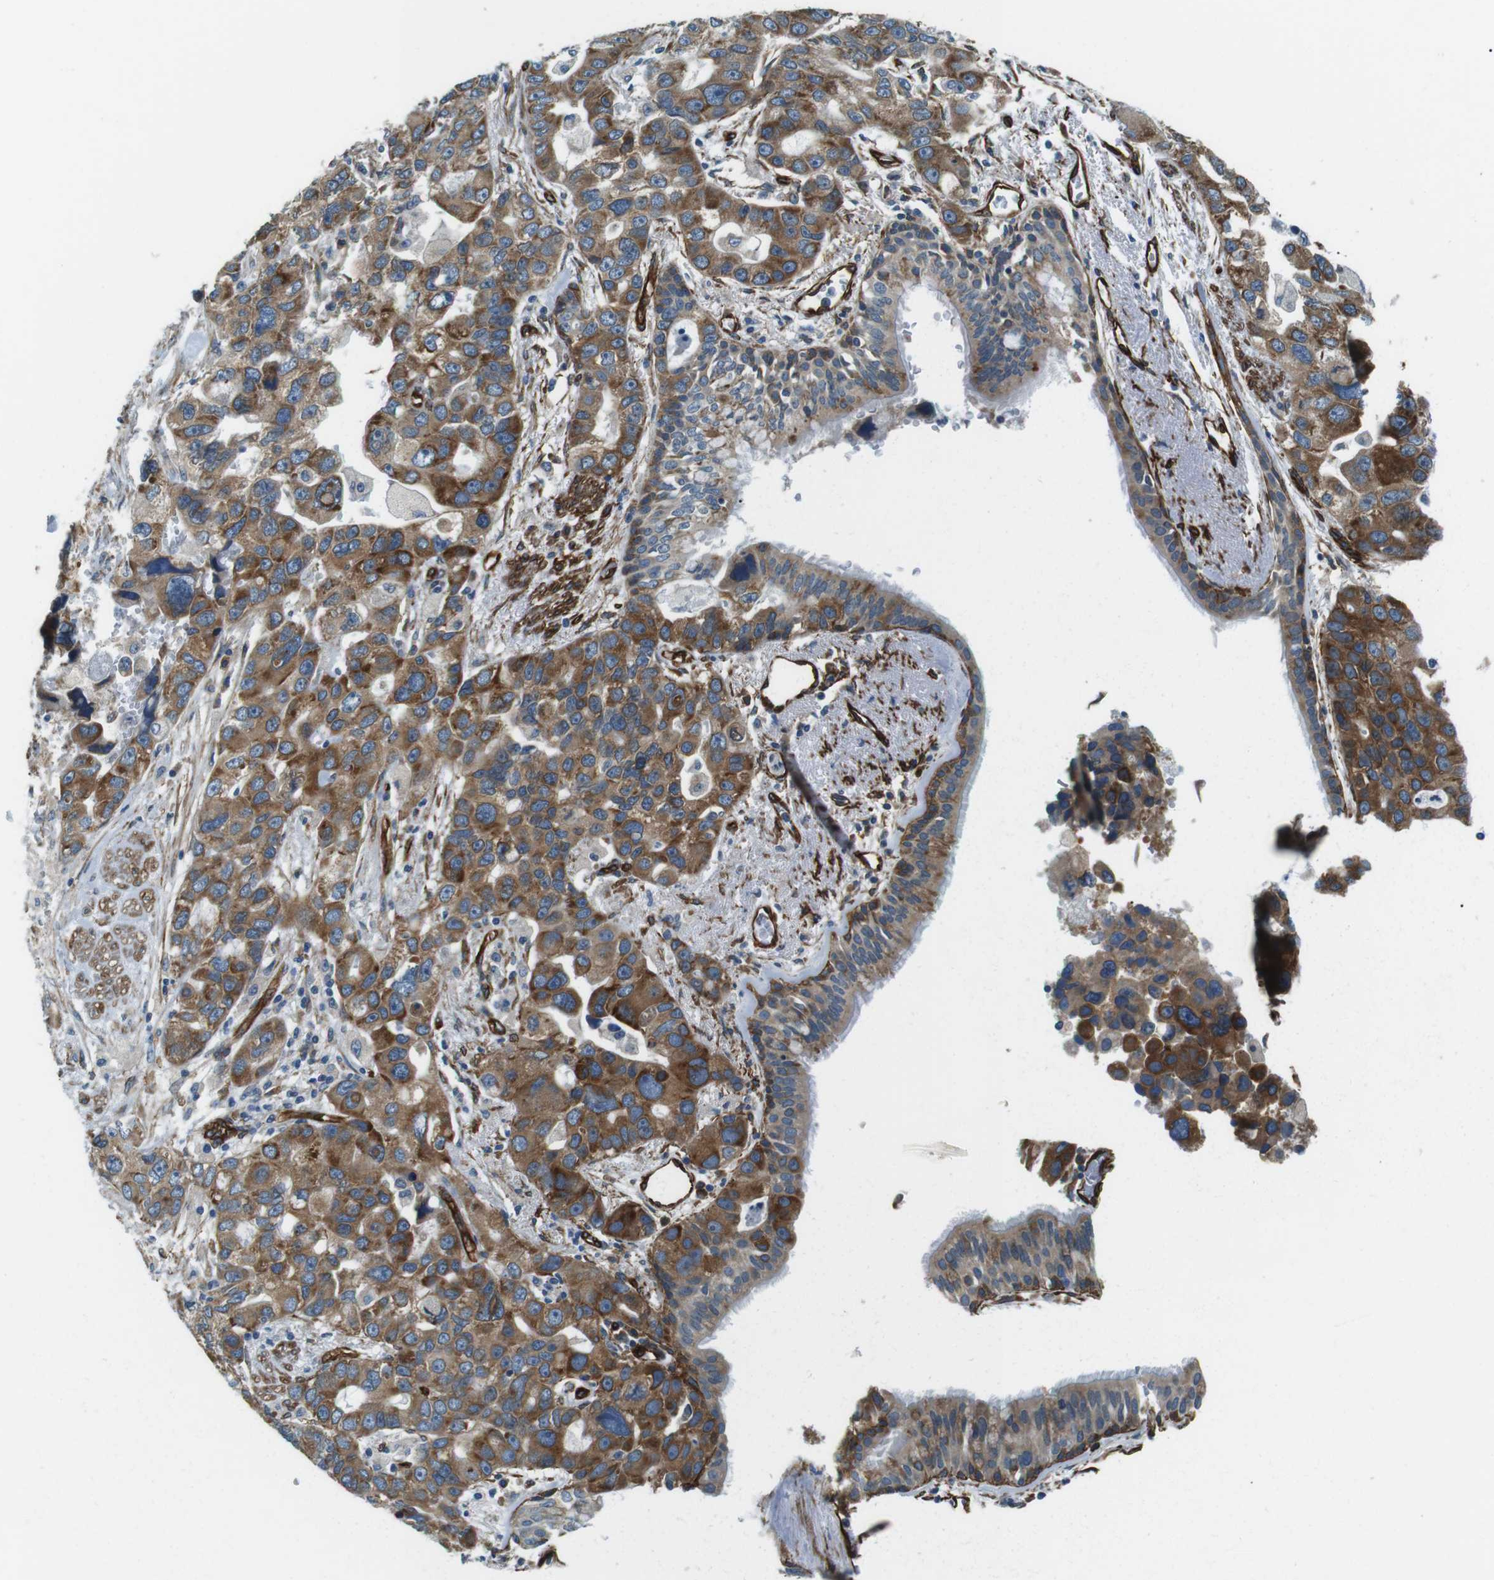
{"staining": {"intensity": "moderate", "quantity": ">75%", "location": "cytoplasmic/membranous"}, "tissue": "bronchus", "cell_type": "Respiratory epithelial cells", "image_type": "normal", "snomed": [{"axis": "morphology", "description": "Normal tissue, NOS"}, {"axis": "morphology", "description": "Adenocarcinoma, NOS"}, {"axis": "morphology", "description": "Adenocarcinoma, metastatic, NOS"}, {"axis": "topography", "description": "Lymph node"}, {"axis": "topography", "description": "Bronchus"}, {"axis": "topography", "description": "Lung"}], "caption": "A medium amount of moderate cytoplasmic/membranous staining is present in approximately >75% of respiratory epithelial cells in normal bronchus.", "gene": "ODR4", "patient": {"sex": "female", "age": 54}}